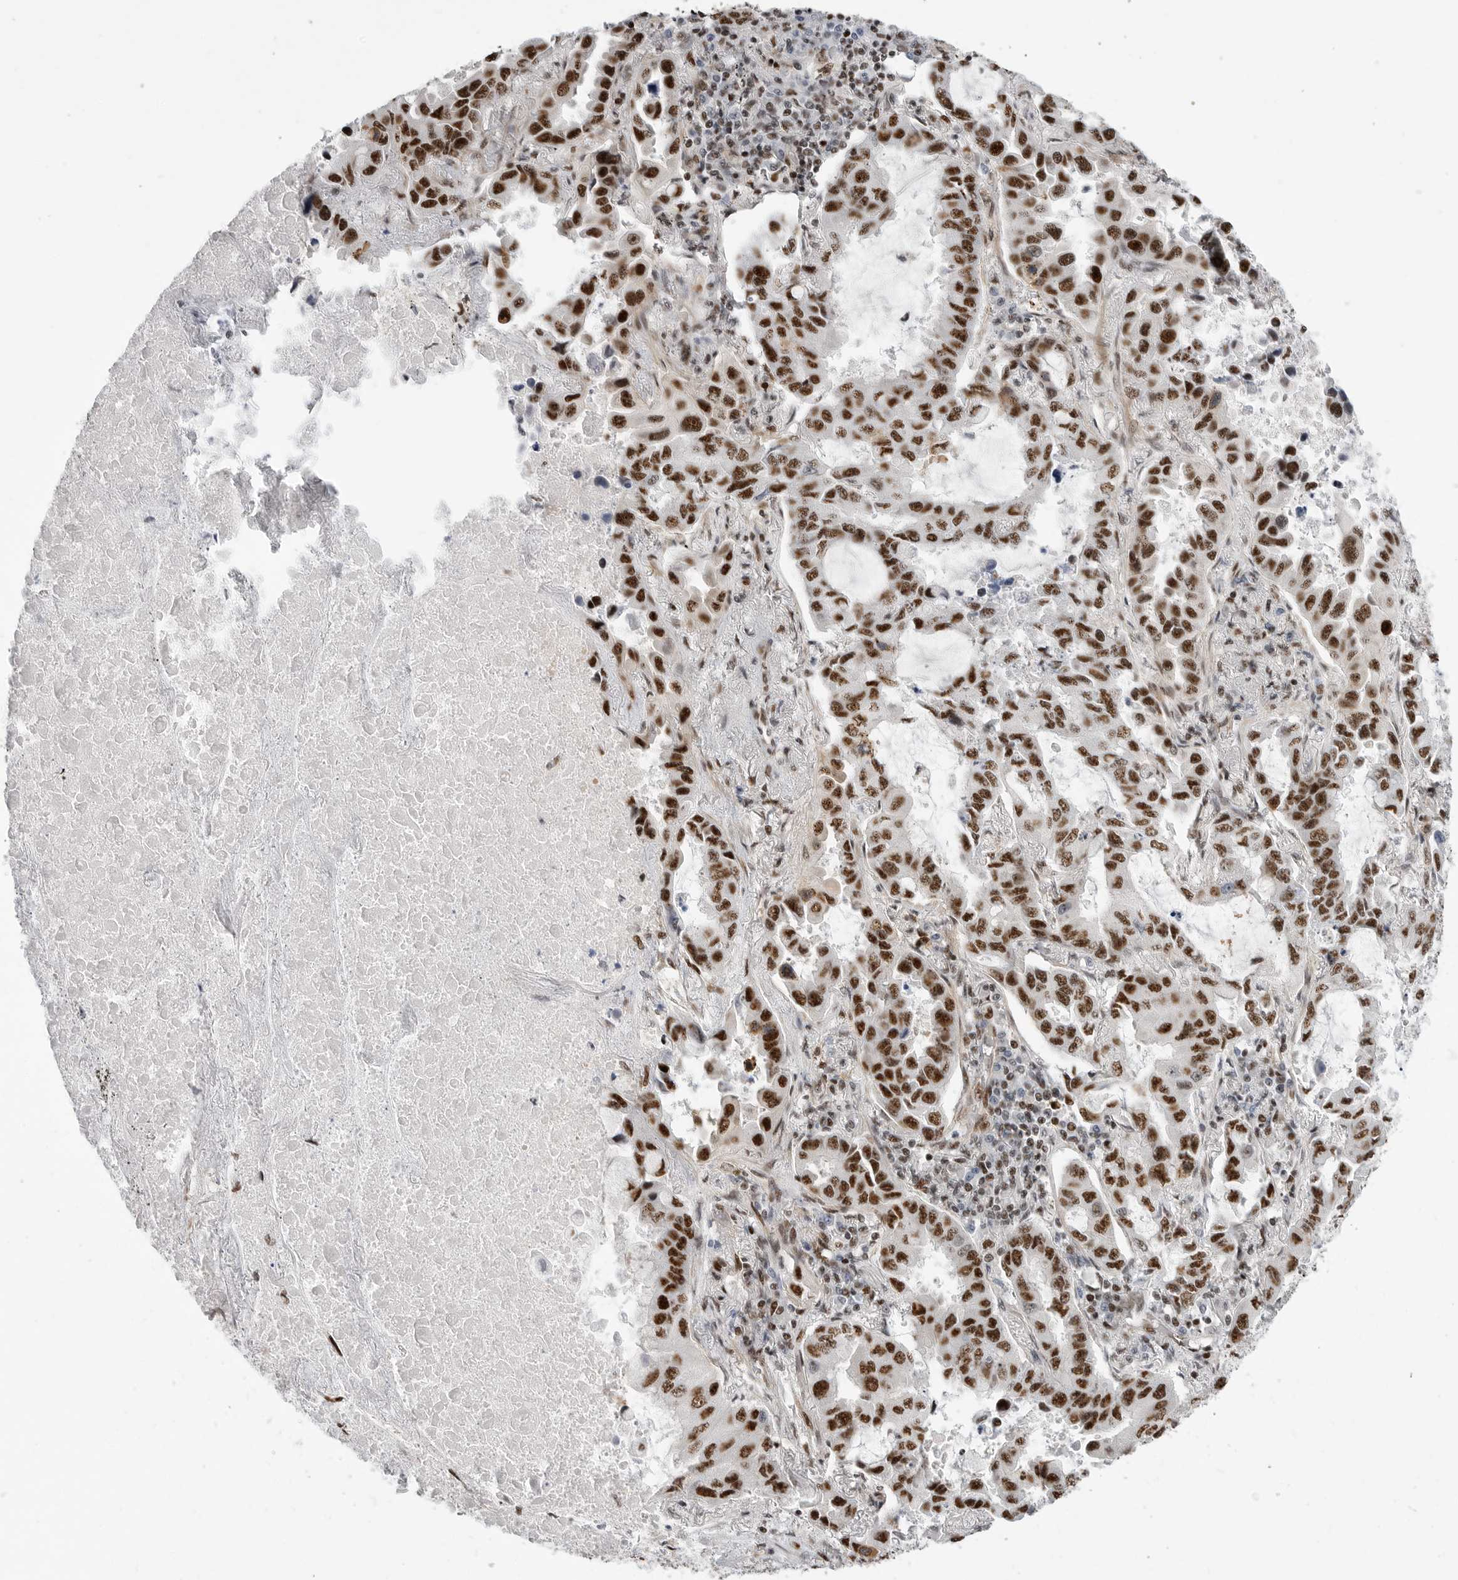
{"staining": {"intensity": "strong", "quantity": ">75%", "location": "nuclear"}, "tissue": "lung cancer", "cell_type": "Tumor cells", "image_type": "cancer", "snomed": [{"axis": "morphology", "description": "Adenocarcinoma, NOS"}, {"axis": "topography", "description": "Lung"}], "caption": "Immunohistochemistry histopathology image of lung adenocarcinoma stained for a protein (brown), which exhibits high levels of strong nuclear positivity in approximately >75% of tumor cells.", "gene": "GPATCH2", "patient": {"sex": "male", "age": 64}}